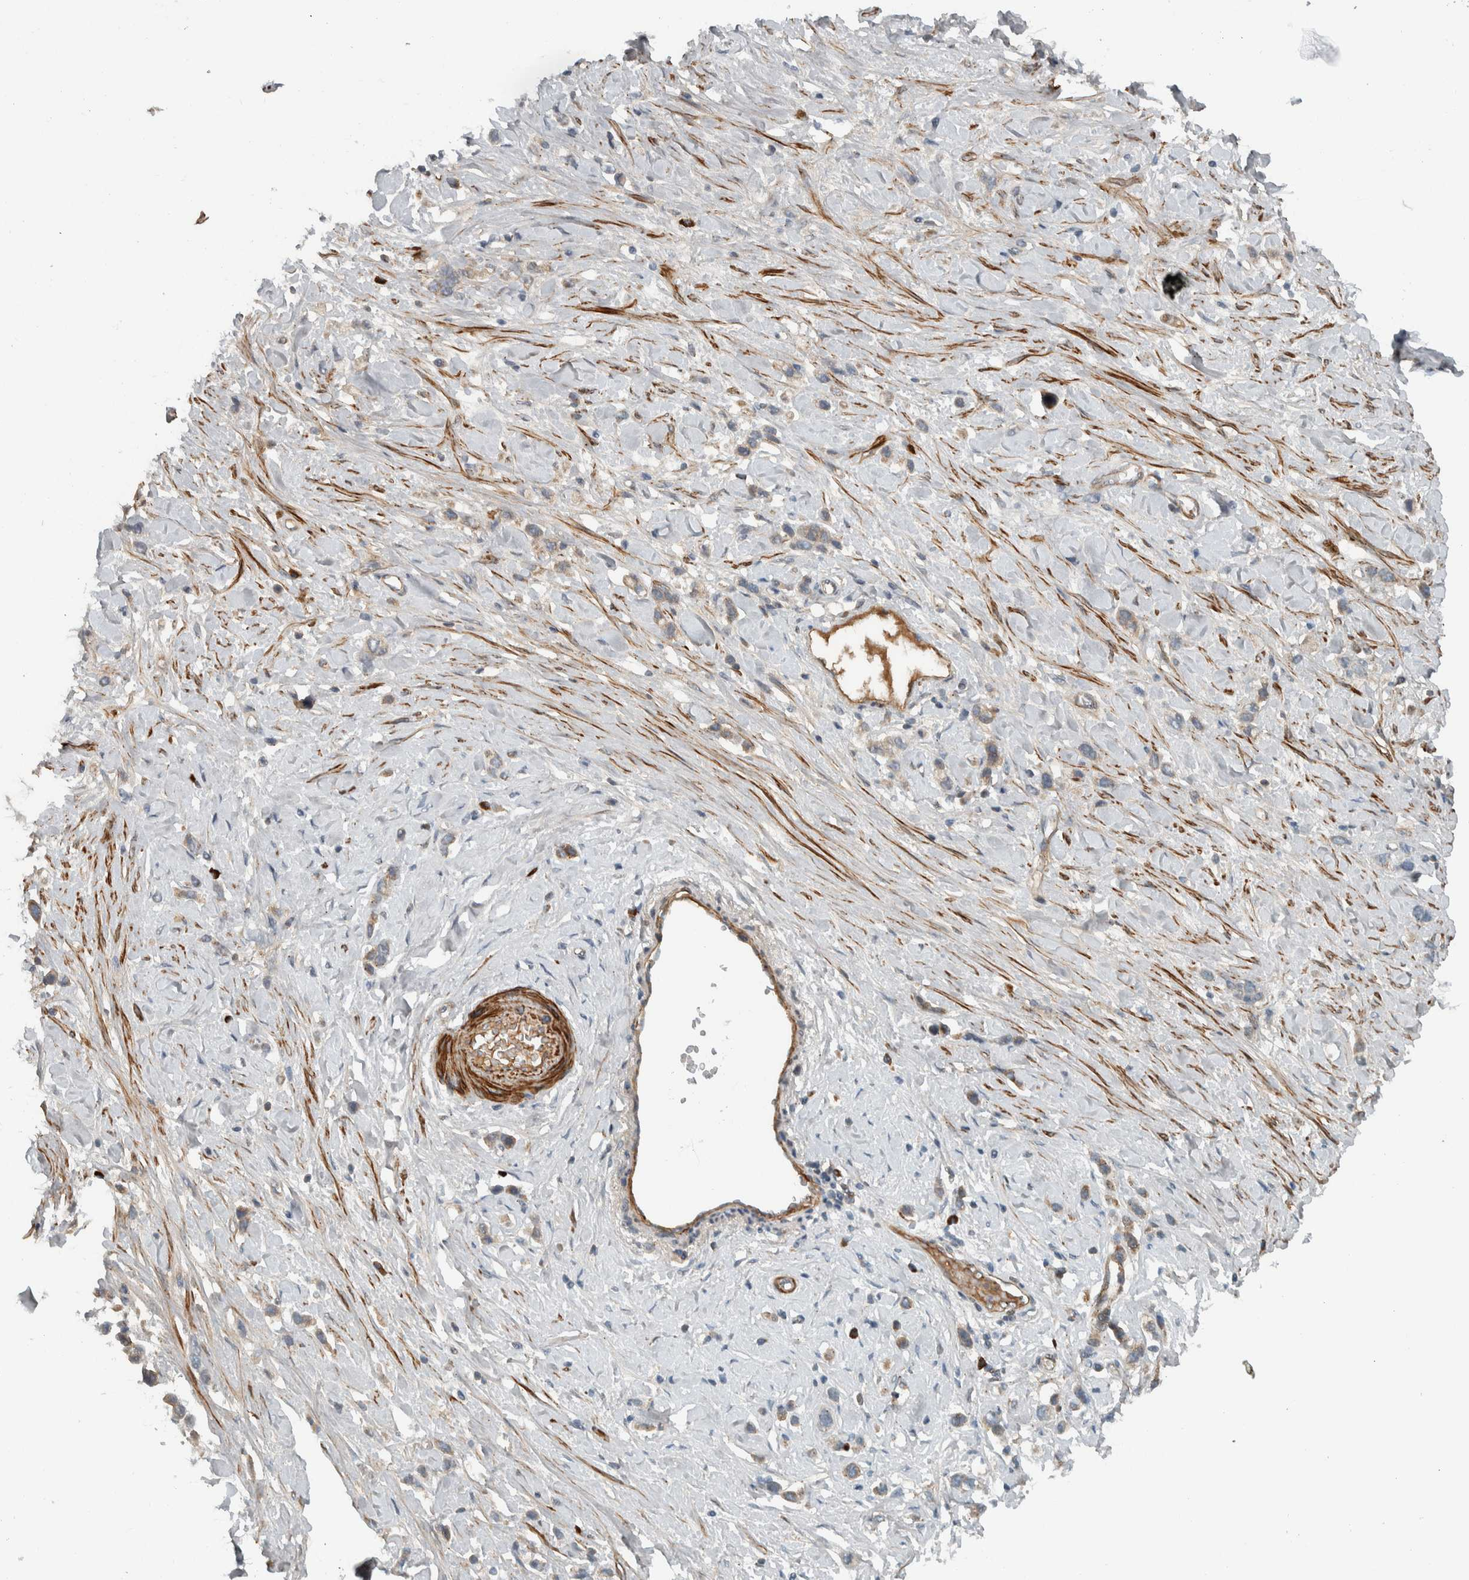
{"staining": {"intensity": "weak", "quantity": ">75%", "location": "cytoplasmic/membranous"}, "tissue": "stomach cancer", "cell_type": "Tumor cells", "image_type": "cancer", "snomed": [{"axis": "morphology", "description": "Adenocarcinoma, NOS"}, {"axis": "topography", "description": "Stomach"}], "caption": "DAB immunohistochemical staining of human stomach adenocarcinoma exhibits weak cytoplasmic/membranous protein expression in approximately >75% of tumor cells.", "gene": "LBHD1", "patient": {"sex": "female", "age": 65}}